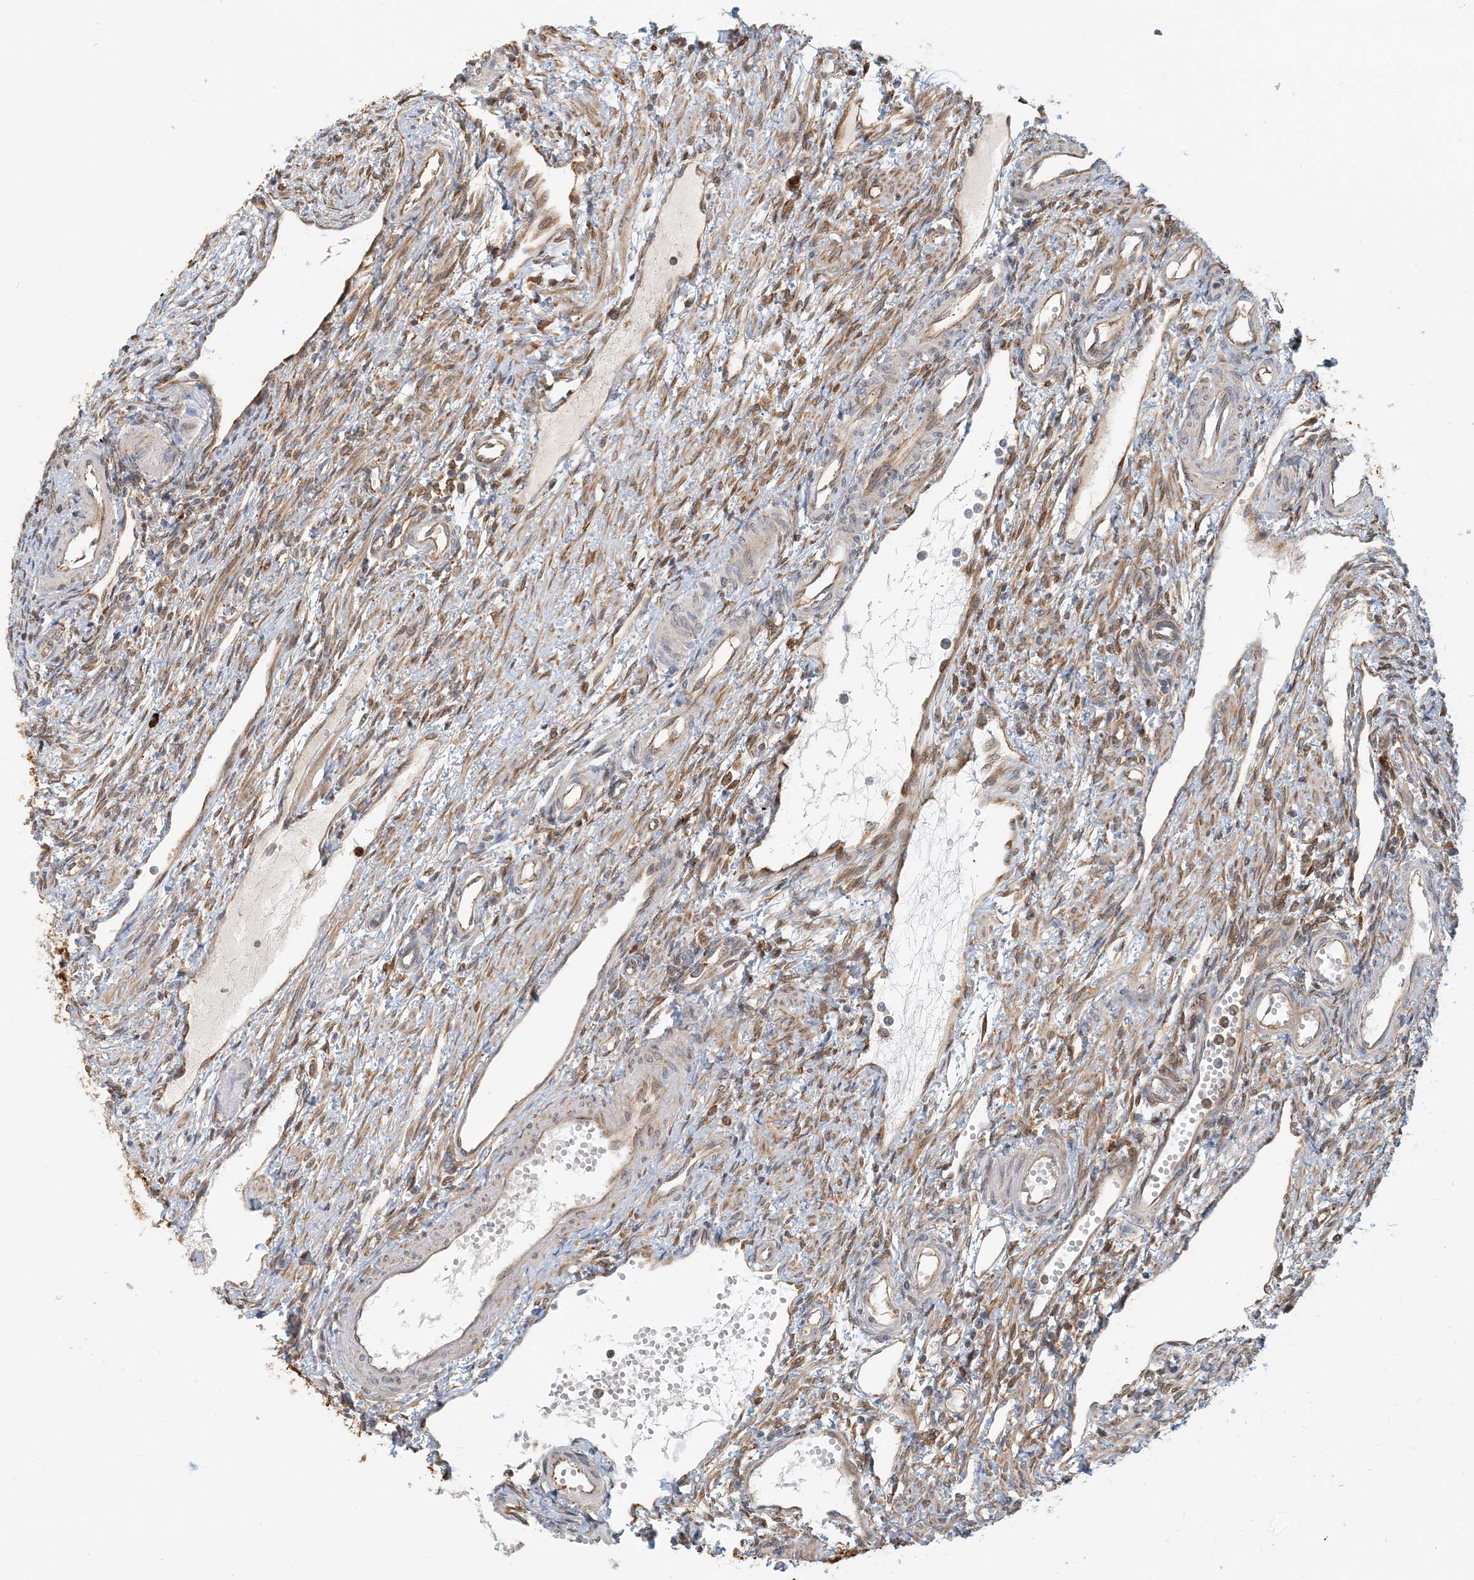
{"staining": {"intensity": "moderate", "quantity": ">75%", "location": "cytoplasmic/membranous"}, "tissue": "ovary", "cell_type": "Ovarian stroma cells", "image_type": "normal", "snomed": [{"axis": "morphology", "description": "Normal tissue, NOS"}, {"axis": "morphology", "description": "Cyst, NOS"}, {"axis": "topography", "description": "Ovary"}], "caption": "Ovary stained with immunohistochemistry demonstrates moderate cytoplasmic/membranous positivity in about >75% of ovarian stroma cells. (DAB = brown stain, brightfield microscopy at high magnification).", "gene": "HNMT", "patient": {"sex": "female", "age": 33}}